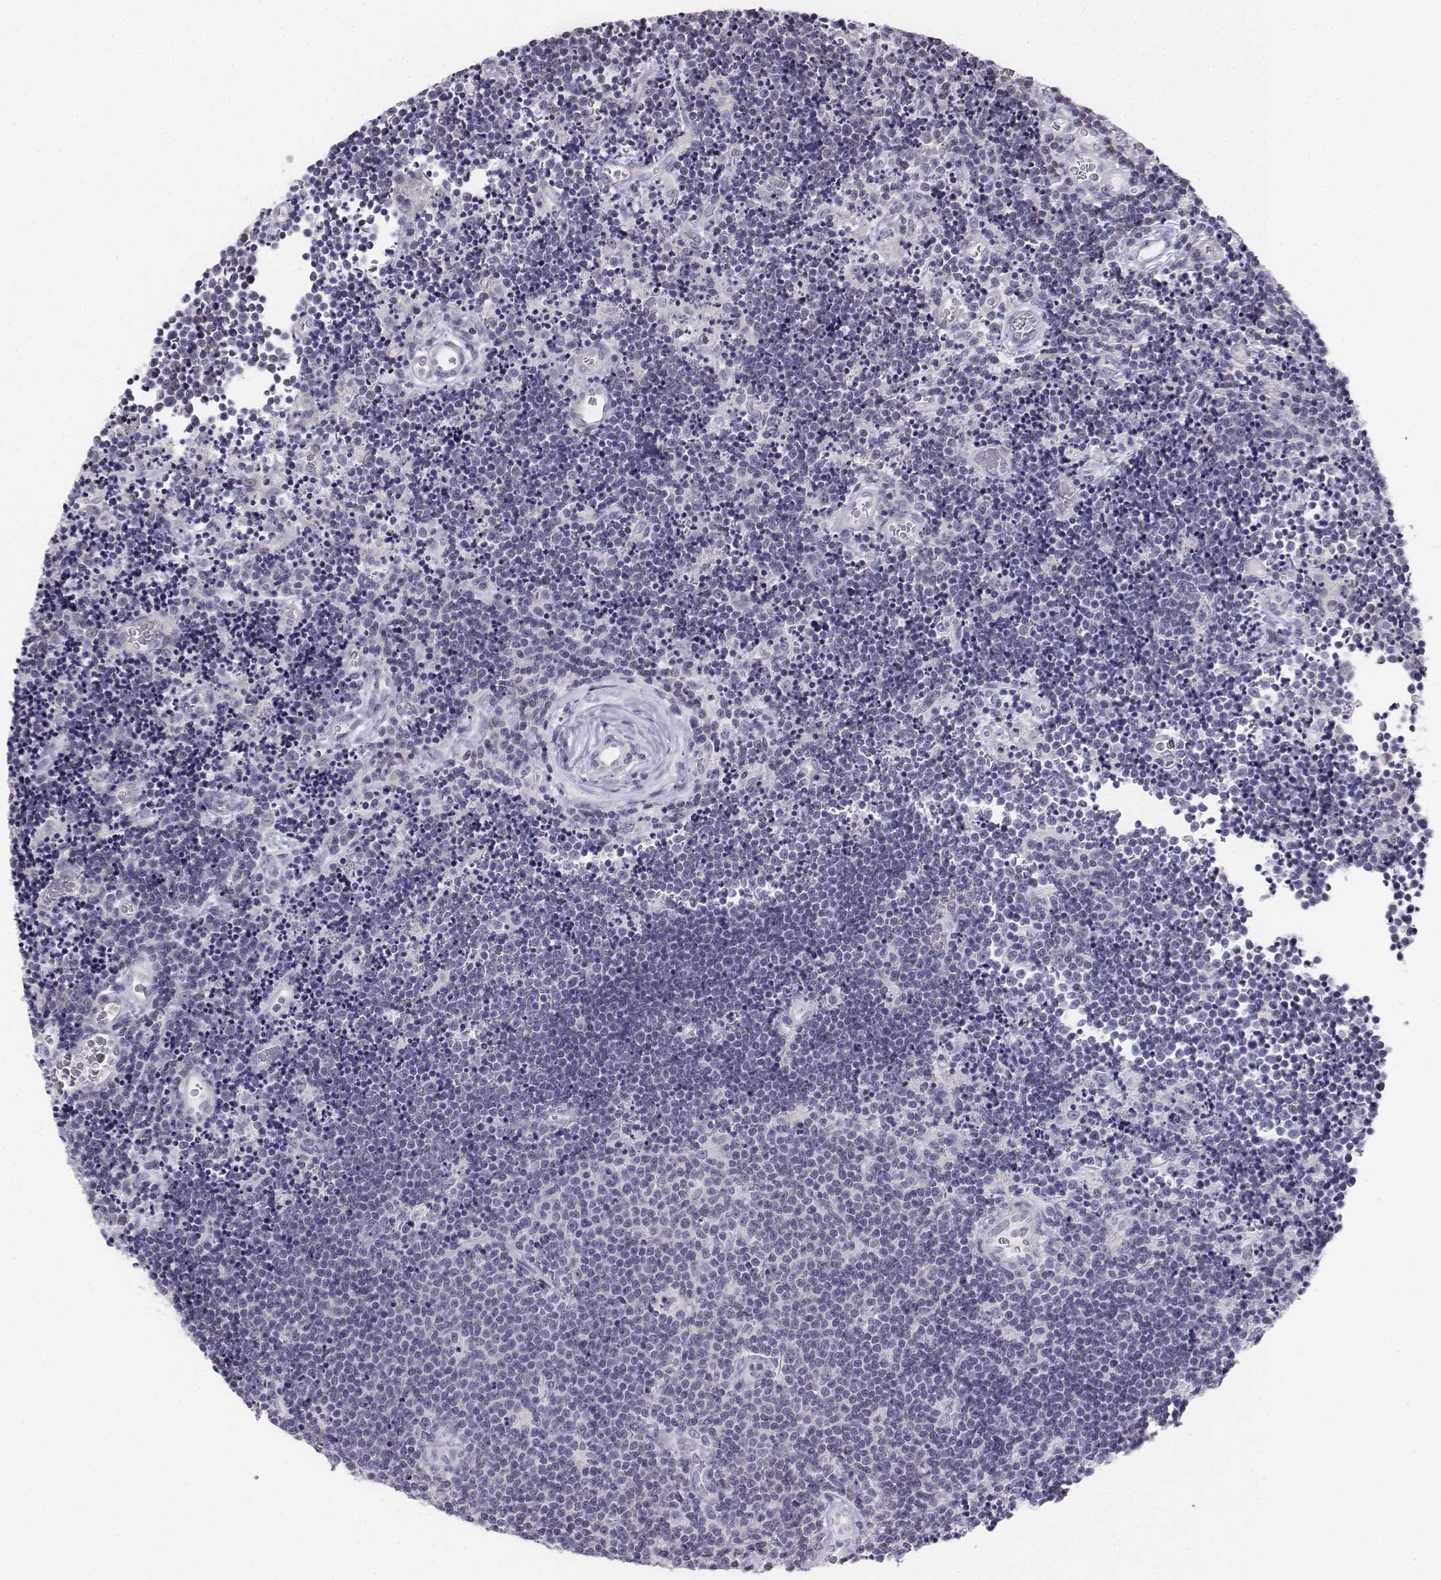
{"staining": {"intensity": "negative", "quantity": "none", "location": "none"}, "tissue": "lymphoma", "cell_type": "Tumor cells", "image_type": "cancer", "snomed": [{"axis": "morphology", "description": "Malignant lymphoma, non-Hodgkin's type, Low grade"}, {"axis": "topography", "description": "Brain"}], "caption": "Low-grade malignant lymphoma, non-Hodgkin's type stained for a protein using immunohistochemistry exhibits no positivity tumor cells.", "gene": "PENK", "patient": {"sex": "female", "age": 66}}